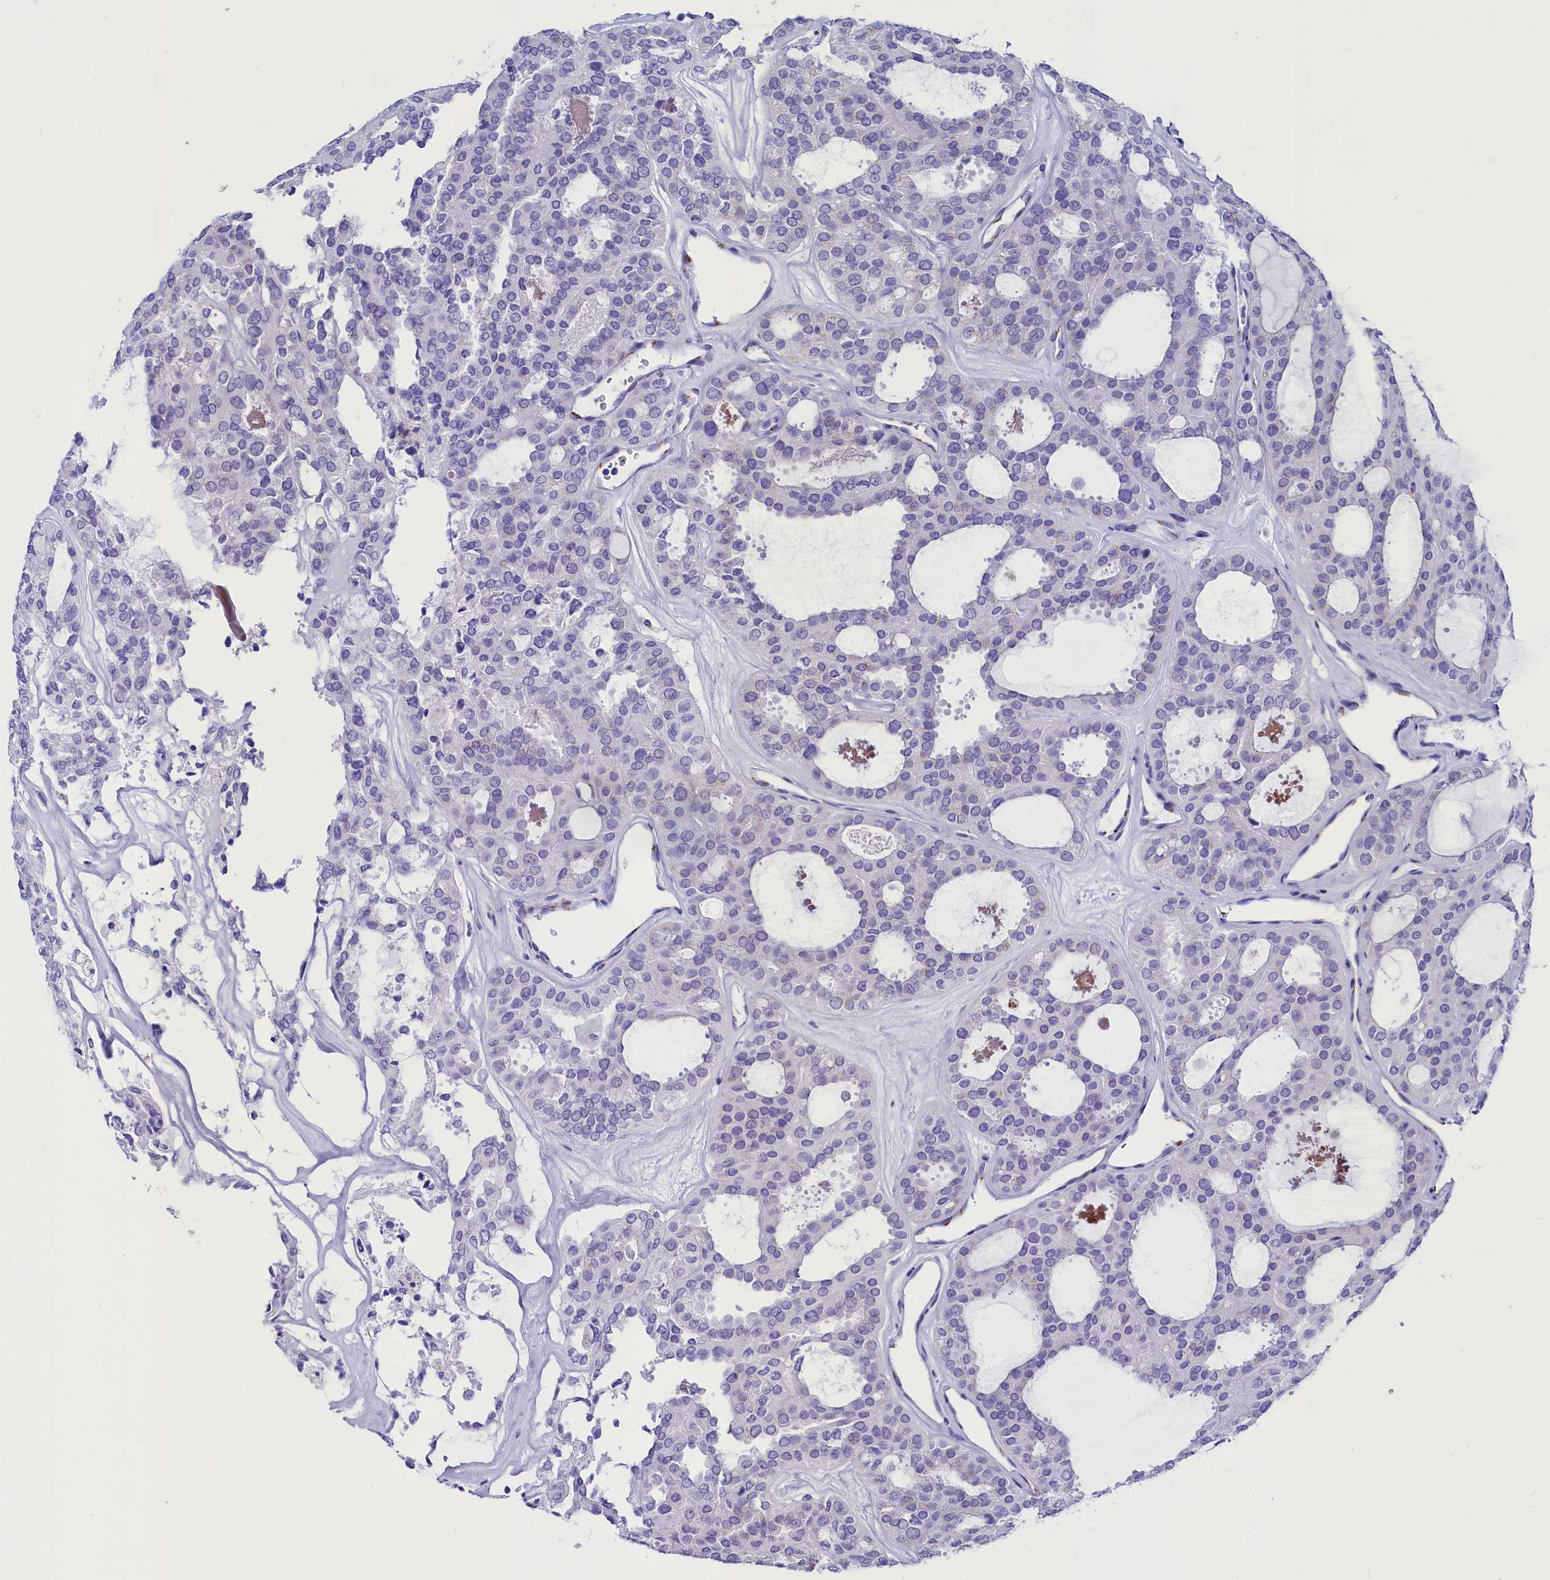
{"staining": {"intensity": "negative", "quantity": "none", "location": "none"}, "tissue": "thyroid cancer", "cell_type": "Tumor cells", "image_type": "cancer", "snomed": [{"axis": "morphology", "description": "Follicular adenoma carcinoma, NOS"}, {"axis": "topography", "description": "Thyroid gland"}], "caption": "Immunohistochemistry of follicular adenoma carcinoma (thyroid) demonstrates no expression in tumor cells. The staining was performed using DAB to visualize the protein expression in brown, while the nuclei were stained in blue with hematoxylin (Magnification: 20x).", "gene": "AP3B2", "patient": {"sex": "male", "age": 75}}